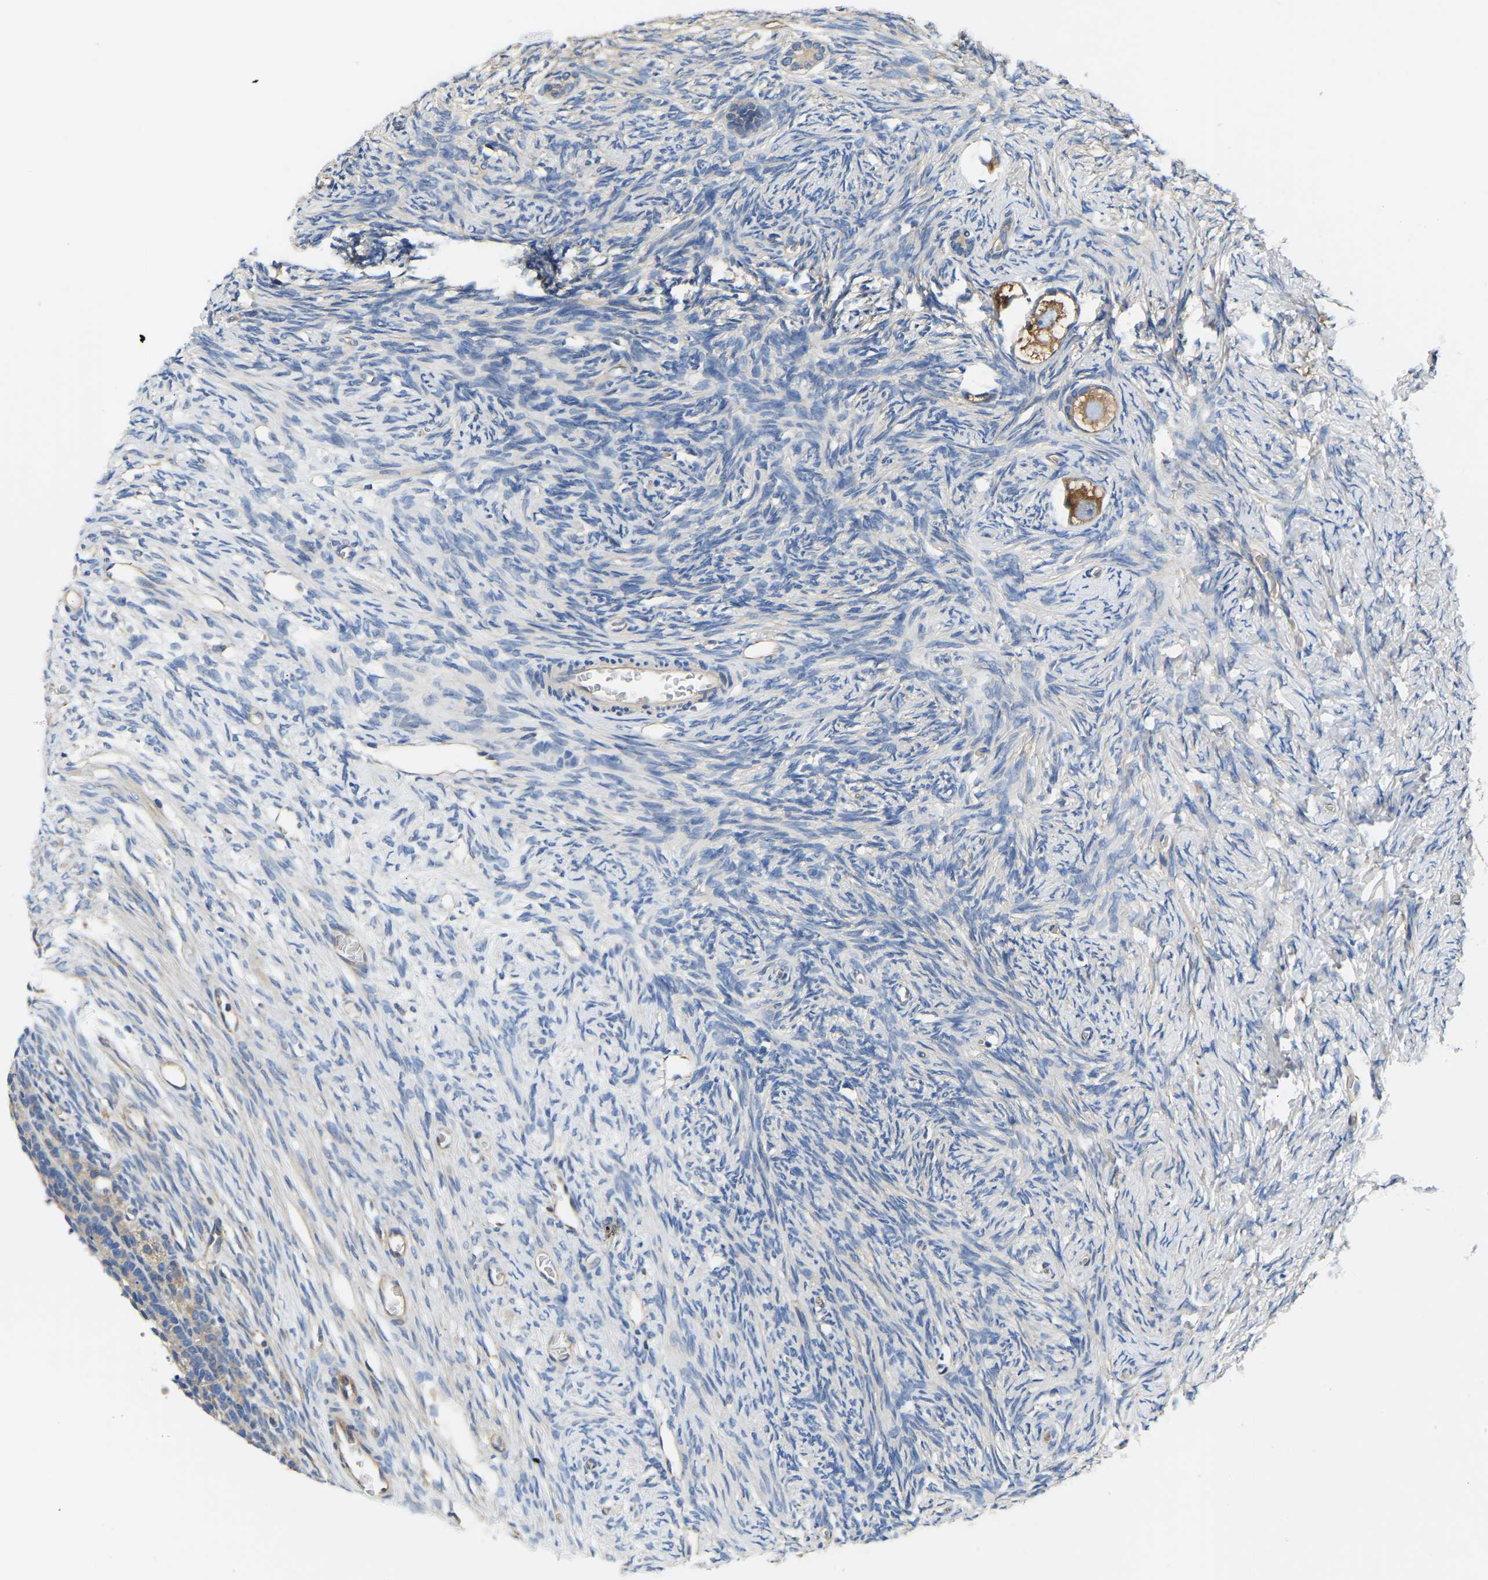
{"staining": {"intensity": "moderate", "quantity": ">75%", "location": "cytoplasmic/membranous"}, "tissue": "ovary", "cell_type": "Follicle cells", "image_type": "normal", "snomed": [{"axis": "morphology", "description": "Normal tissue, NOS"}, {"axis": "topography", "description": "Ovary"}], "caption": "Immunohistochemistry (DAB) staining of benign ovary demonstrates moderate cytoplasmic/membranous protein expression in about >75% of follicle cells.", "gene": "CSDE1", "patient": {"sex": "female", "age": 27}}